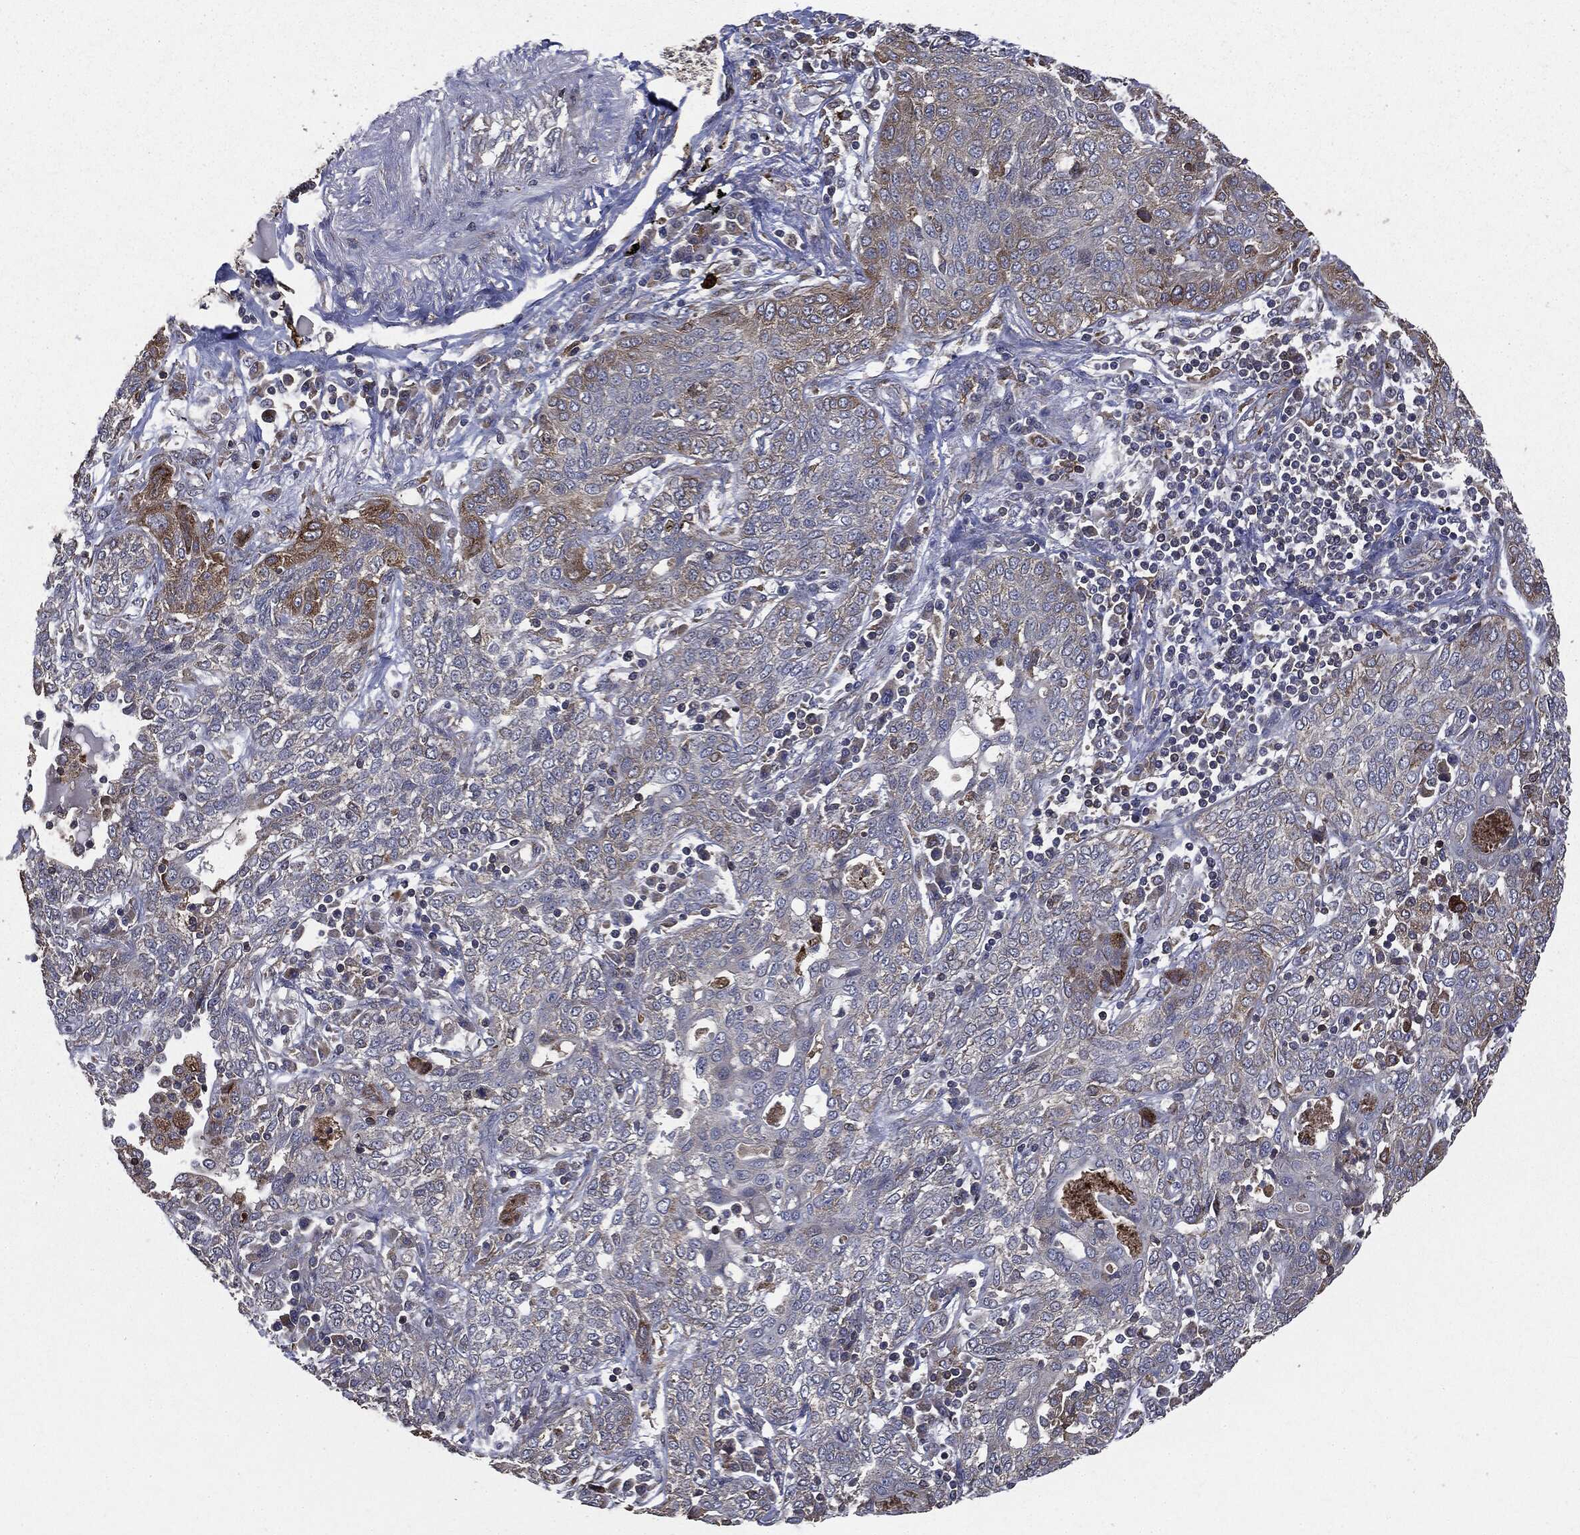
{"staining": {"intensity": "moderate", "quantity": "<25%", "location": "cytoplasmic/membranous"}, "tissue": "lung cancer", "cell_type": "Tumor cells", "image_type": "cancer", "snomed": [{"axis": "morphology", "description": "Squamous cell carcinoma, NOS"}, {"axis": "topography", "description": "Lung"}], "caption": "Brown immunohistochemical staining in human squamous cell carcinoma (lung) reveals moderate cytoplasmic/membranous staining in approximately <25% of tumor cells.", "gene": "PLOD3", "patient": {"sex": "female", "age": 70}}